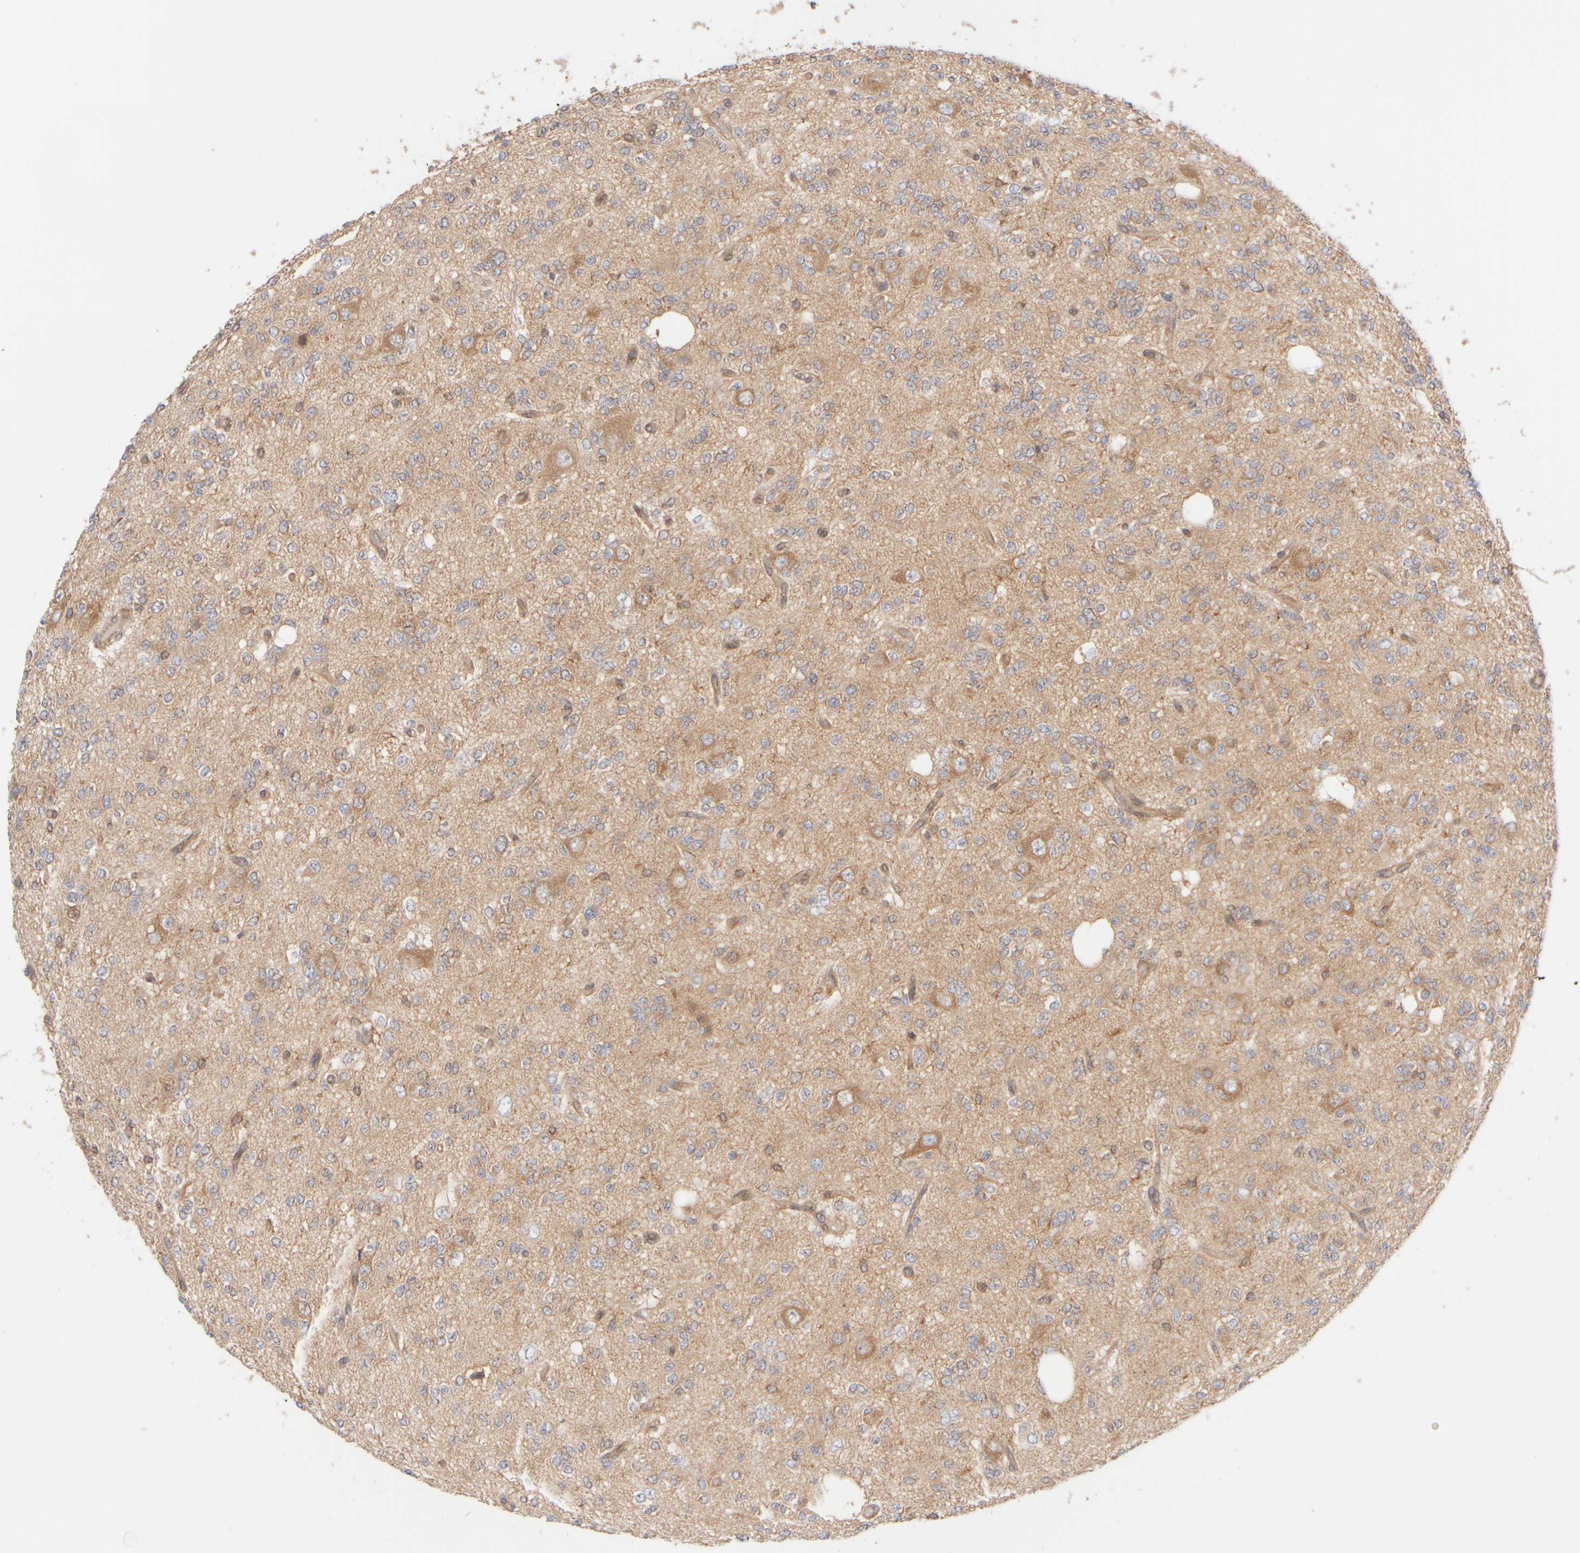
{"staining": {"intensity": "moderate", "quantity": "<25%", "location": "cytoplasmic/membranous"}, "tissue": "glioma", "cell_type": "Tumor cells", "image_type": "cancer", "snomed": [{"axis": "morphology", "description": "Glioma, malignant, Low grade"}, {"axis": "topography", "description": "Brain"}], "caption": "Malignant glioma (low-grade) stained for a protein demonstrates moderate cytoplasmic/membranous positivity in tumor cells. (IHC, brightfield microscopy, high magnification).", "gene": "RABEP1", "patient": {"sex": "male", "age": 38}}